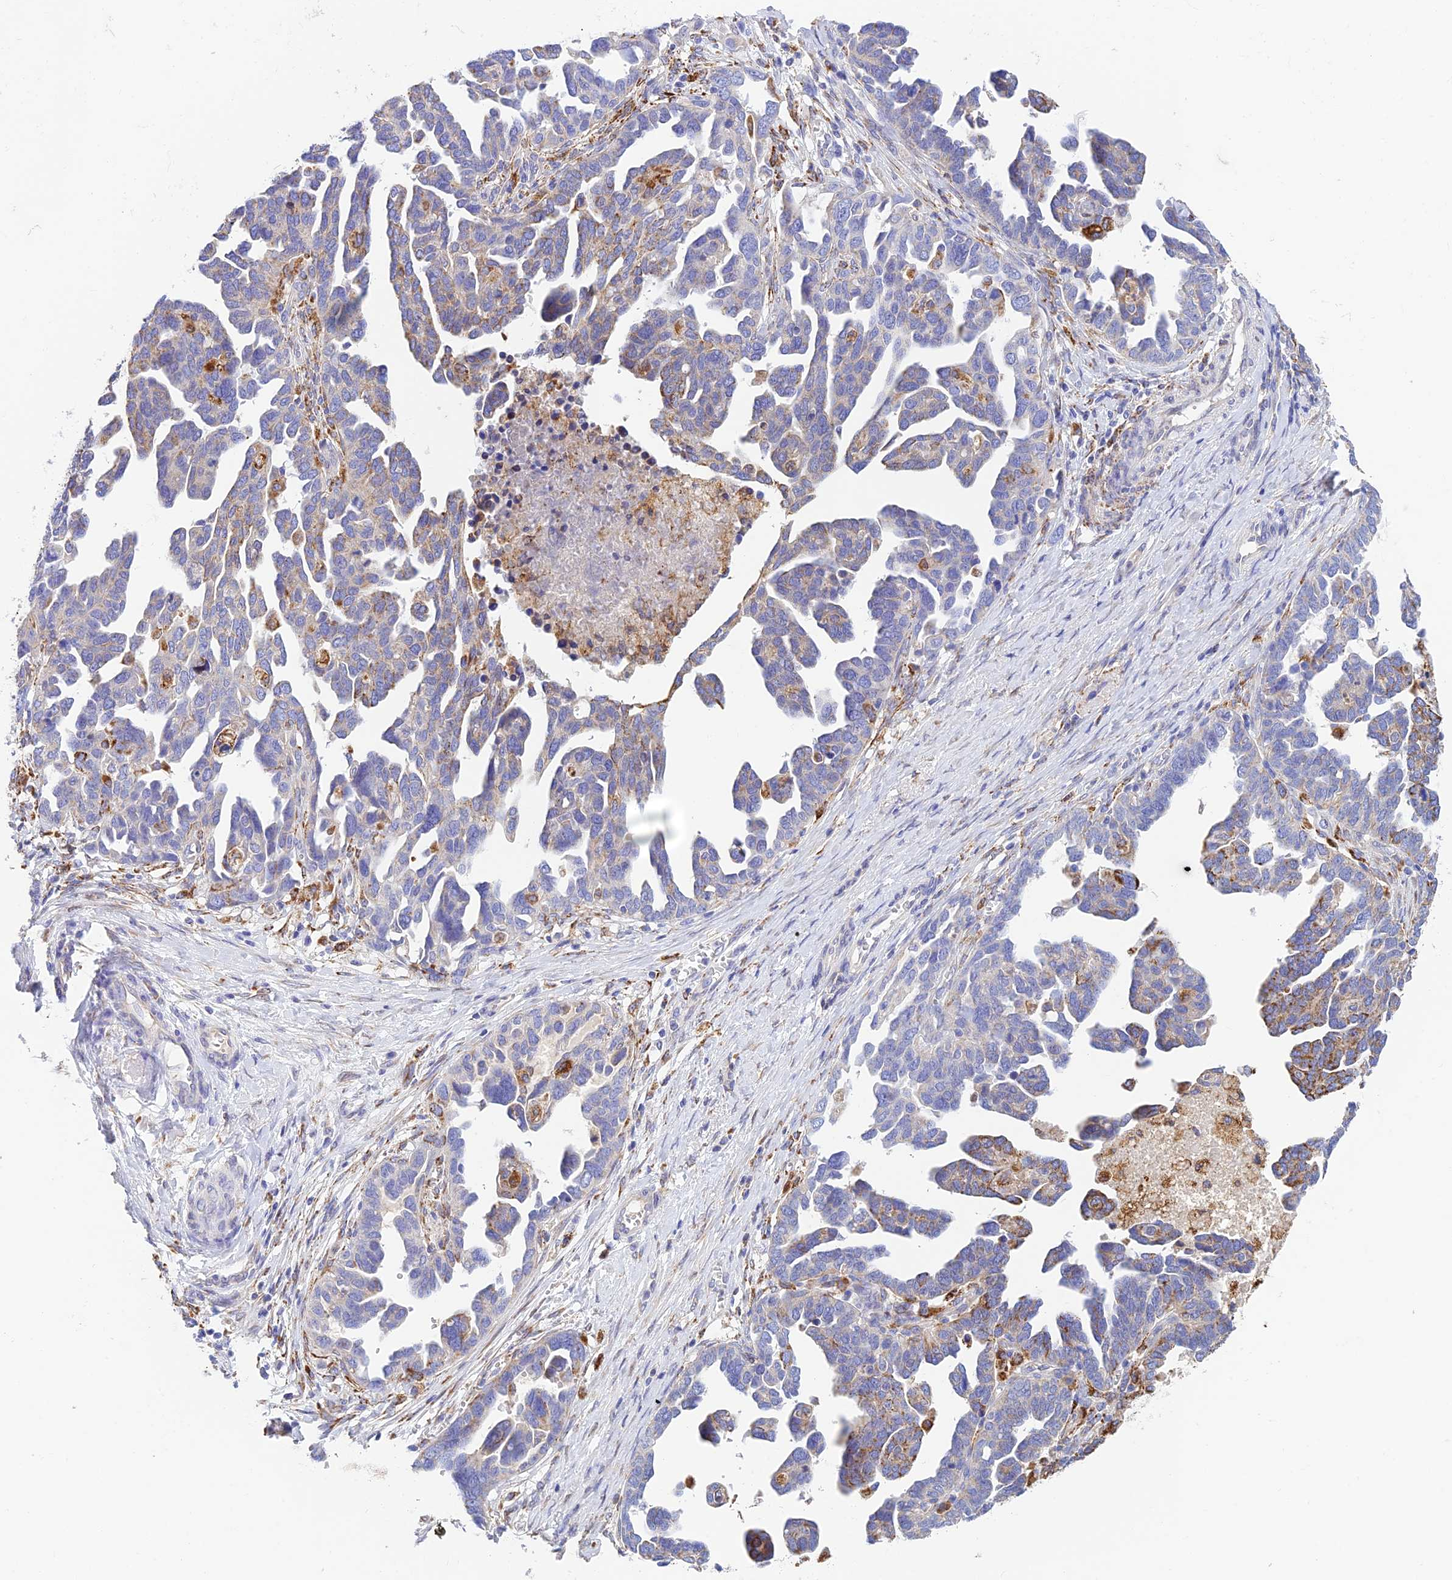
{"staining": {"intensity": "weak", "quantity": "<25%", "location": "cytoplasmic/membranous"}, "tissue": "ovarian cancer", "cell_type": "Tumor cells", "image_type": "cancer", "snomed": [{"axis": "morphology", "description": "Cystadenocarcinoma, serous, NOS"}, {"axis": "topography", "description": "Ovary"}], "caption": "Micrograph shows no significant protein positivity in tumor cells of ovarian cancer.", "gene": "VKORC1", "patient": {"sex": "female", "age": 54}}